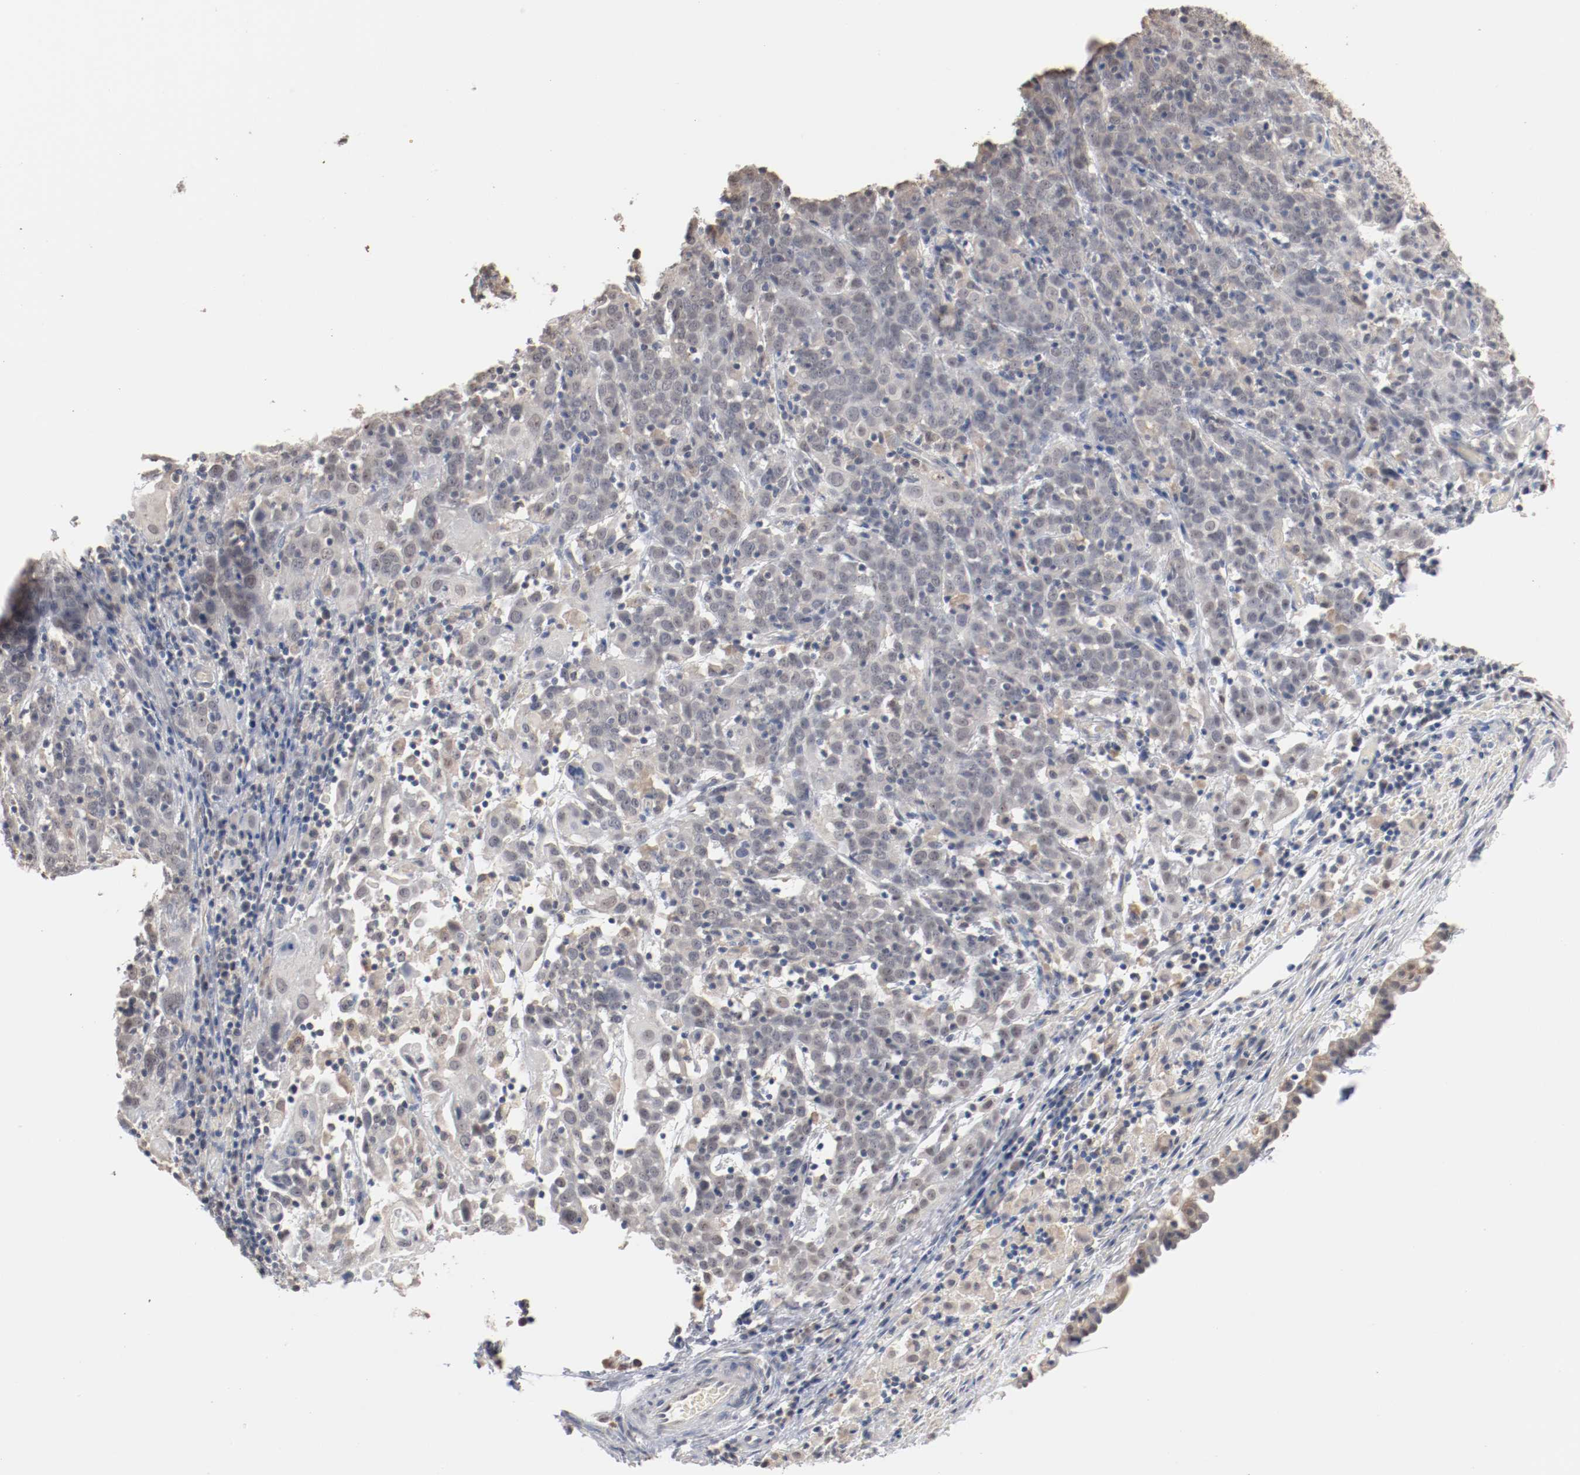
{"staining": {"intensity": "negative", "quantity": "none", "location": "none"}, "tissue": "cervical cancer", "cell_type": "Tumor cells", "image_type": "cancer", "snomed": [{"axis": "morphology", "description": "Normal tissue, NOS"}, {"axis": "morphology", "description": "Squamous cell carcinoma, NOS"}, {"axis": "topography", "description": "Cervix"}], "caption": "Cervical squamous cell carcinoma was stained to show a protein in brown. There is no significant staining in tumor cells.", "gene": "ERICH1", "patient": {"sex": "female", "age": 67}}